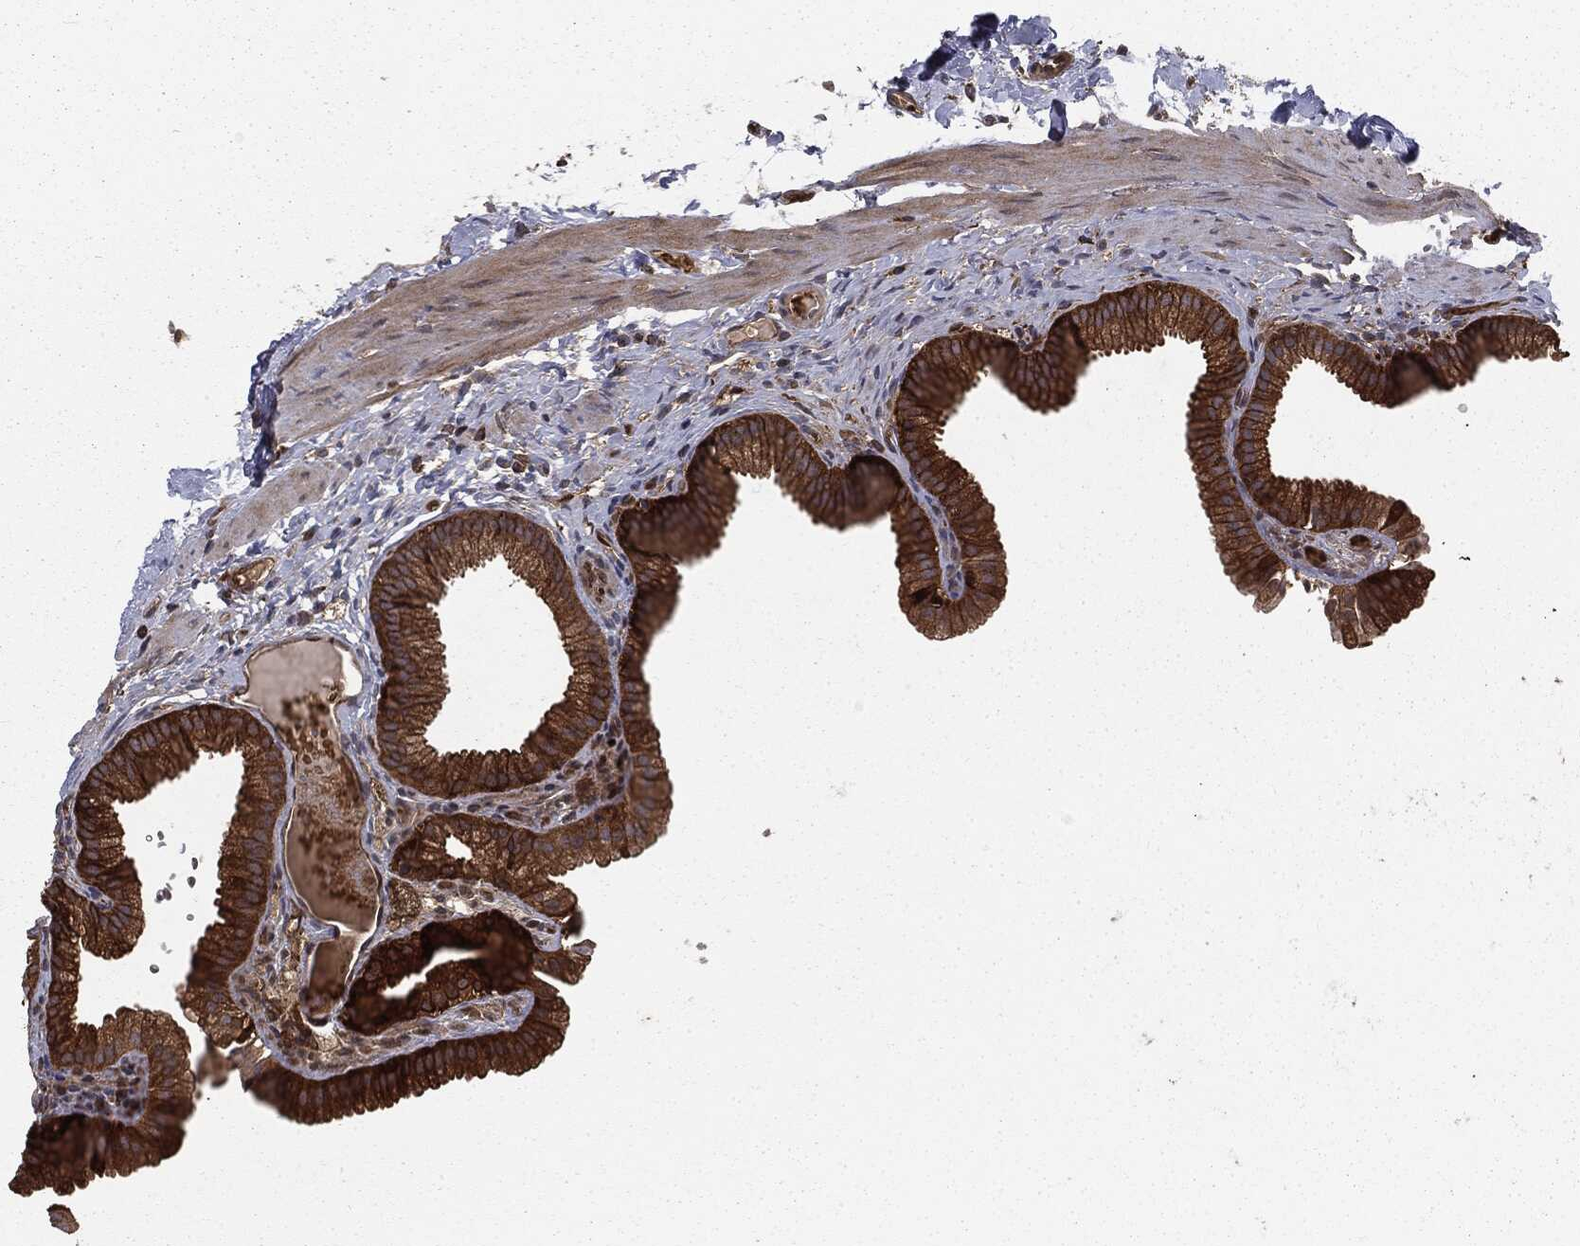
{"staining": {"intensity": "strong", "quantity": ">75%", "location": "cytoplasmic/membranous"}, "tissue": "gallbladder", "cell_type": "Glandular cells", "image_type": "normal", "snomed": [{"axis": "morphology", "description": "Normal tissue, NOS"}, {"axis": "topography", "description": "Gallbladder"}, {"axis": "topography", "description": "Peripheral nerve tissue"}], "caption": "Benign gallbladder demonstrates strong cytoplasmic/membranous positivity in about >75% of glandular cells.", "gene": "GNB5", "patient": {"sex": "female", "age": 45}}